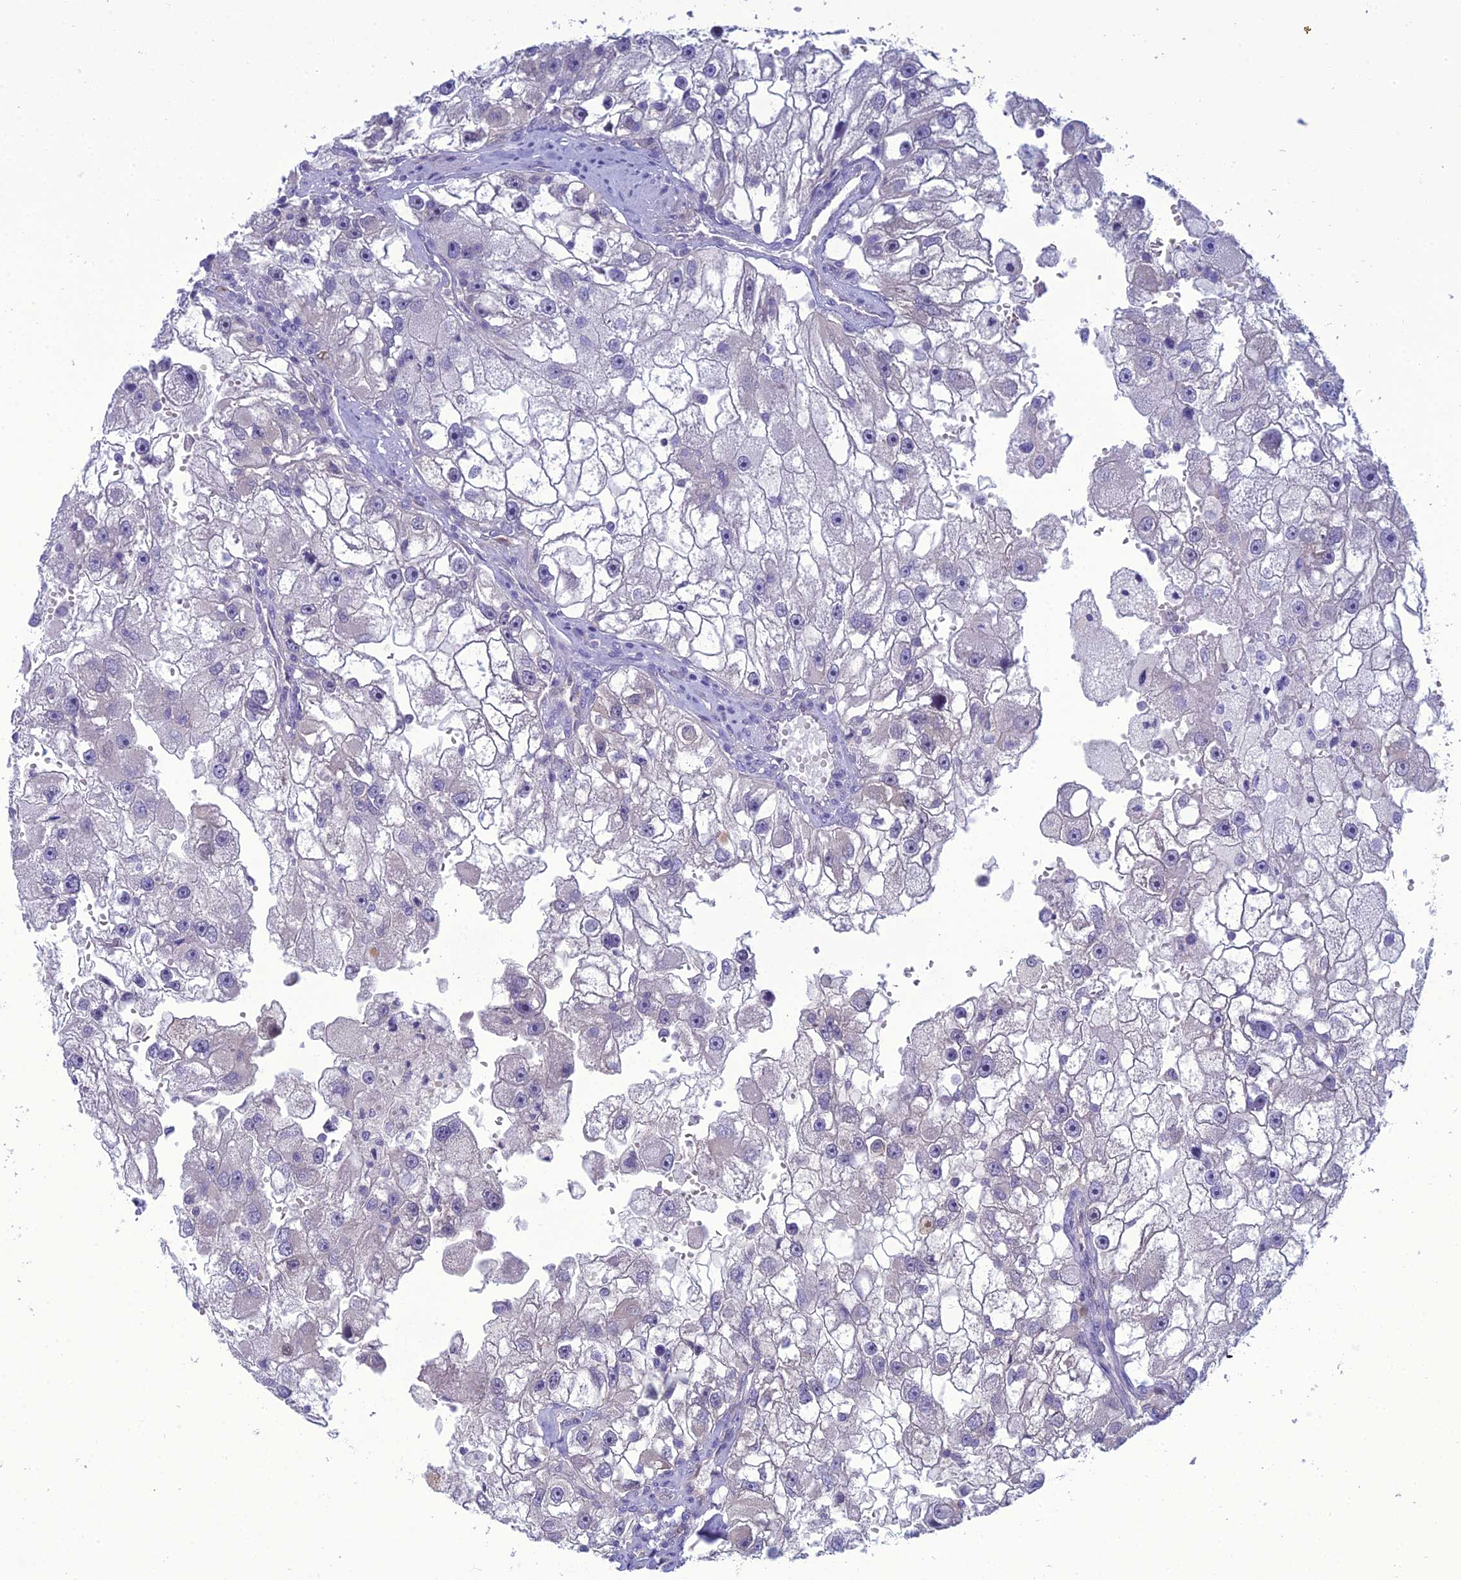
{"staining": {"intensity": "negative", "quantity": "none", "location": "none"}, "tissue": "renal cancer", "cell_type": "Tumor cells", "image_type": "cancer", "snomed": [{"axis": "morphology", "description": "Adenocarcinoma, NOS"}, {"axis": "topography", "description": "Kidney"}], "caption": "Immunohistochemistry histopathology image of renal adenocarcinoma stained for a protein (brown), which exhibits no expression in tumor cells.", "gene": "GNPNAT1", "patient": {"sex": "male", "age": 63}}